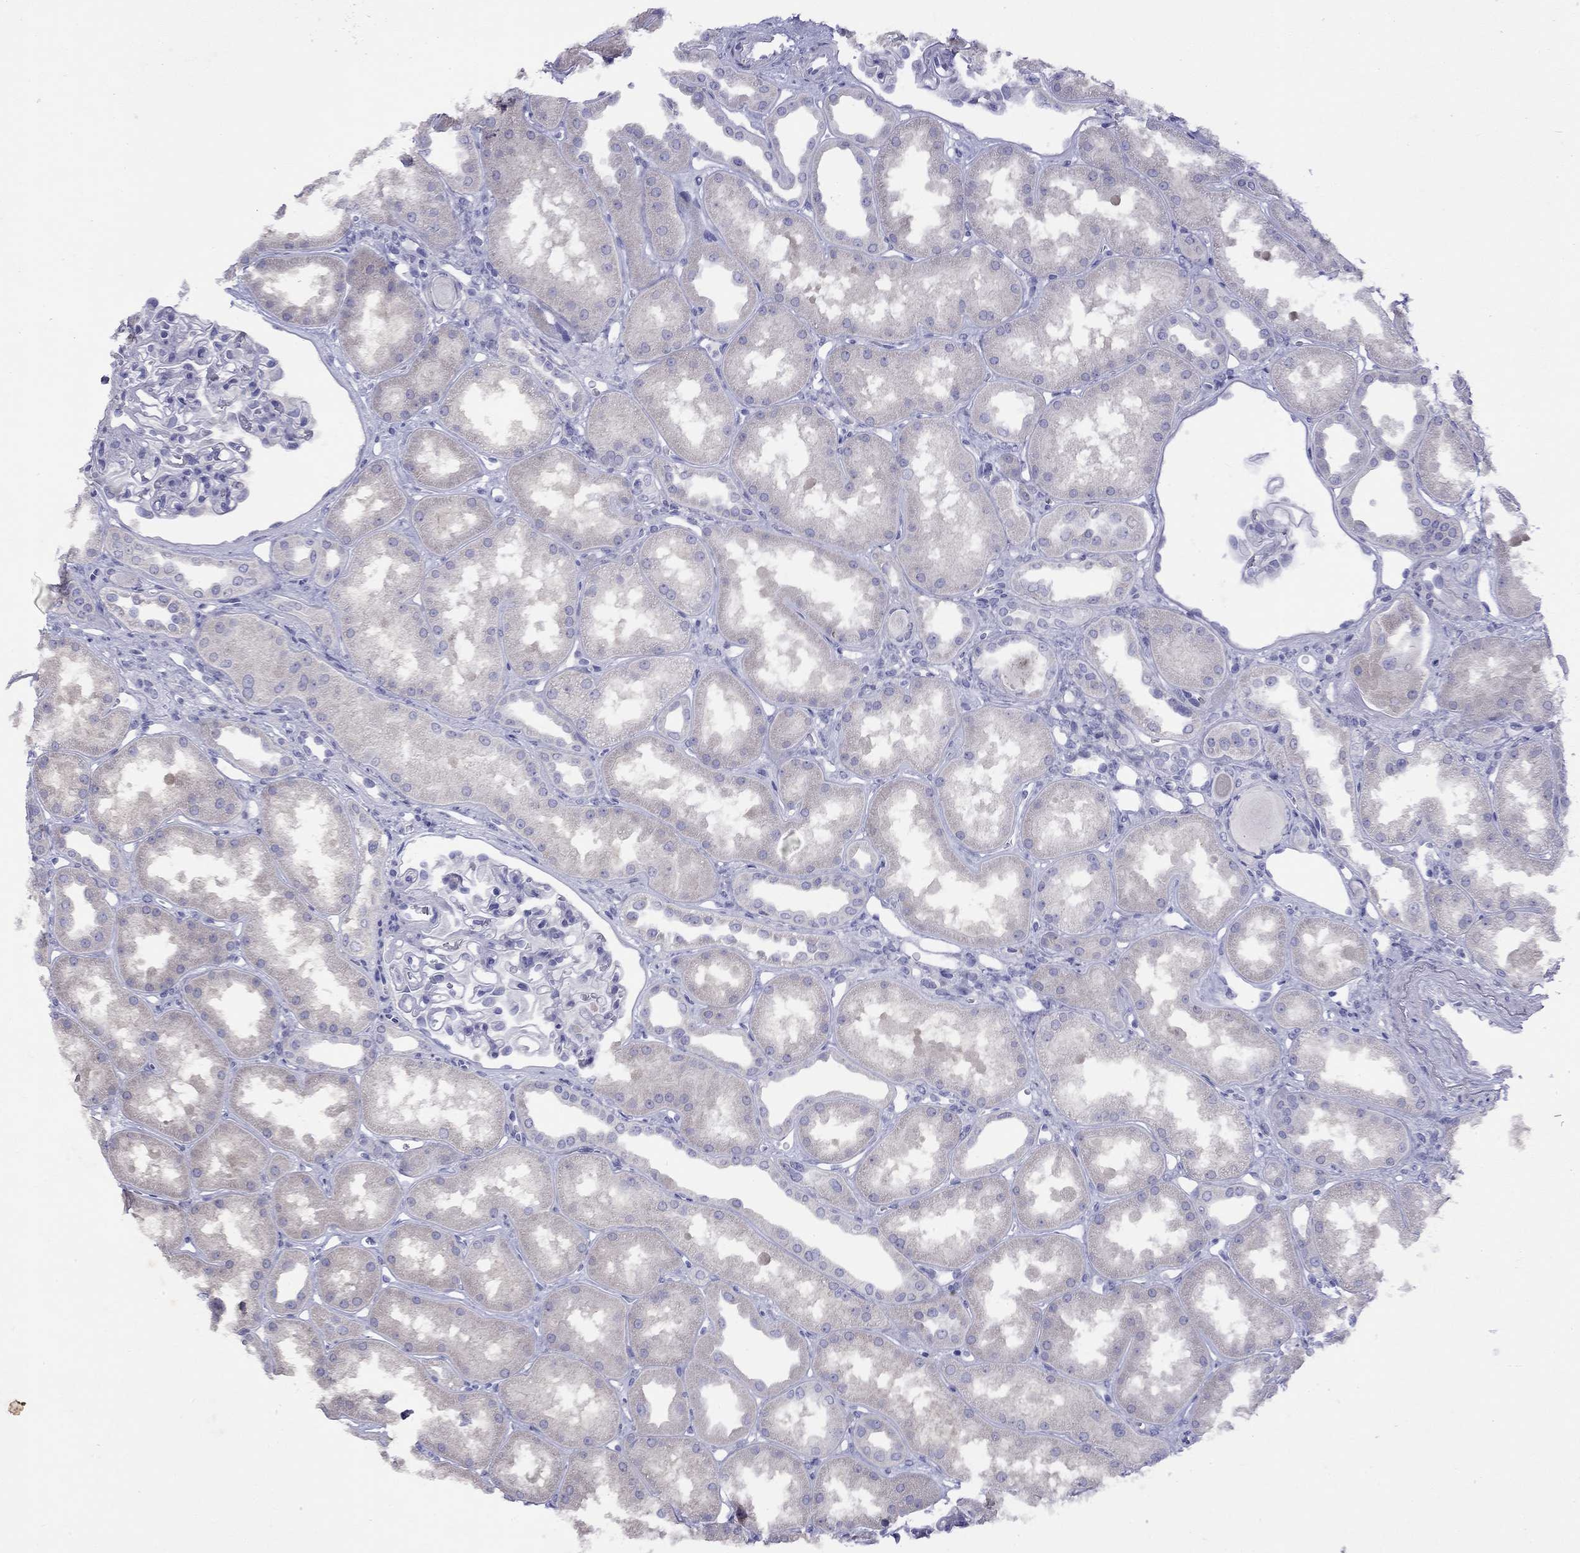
{"staining": {"intensity": "negative", "quantity": "none", "location": "none"}, "tissue": "kidney", "cell_type": "Cells in glomeruli", "image_type": "normal", "snomed": [{"axis": "morphology", "description": "Normal tissue, NOS"}, {"axis": "topography", "description": "Kidney"}], "caption": "Immunohistochemistry (IHC) image of benign kidney: kidney stained with DAB shows no significant protein positivity in cells in glomeruli.", "gene": "GNAT3", "patient": {"sex": "male", "age": 61}}